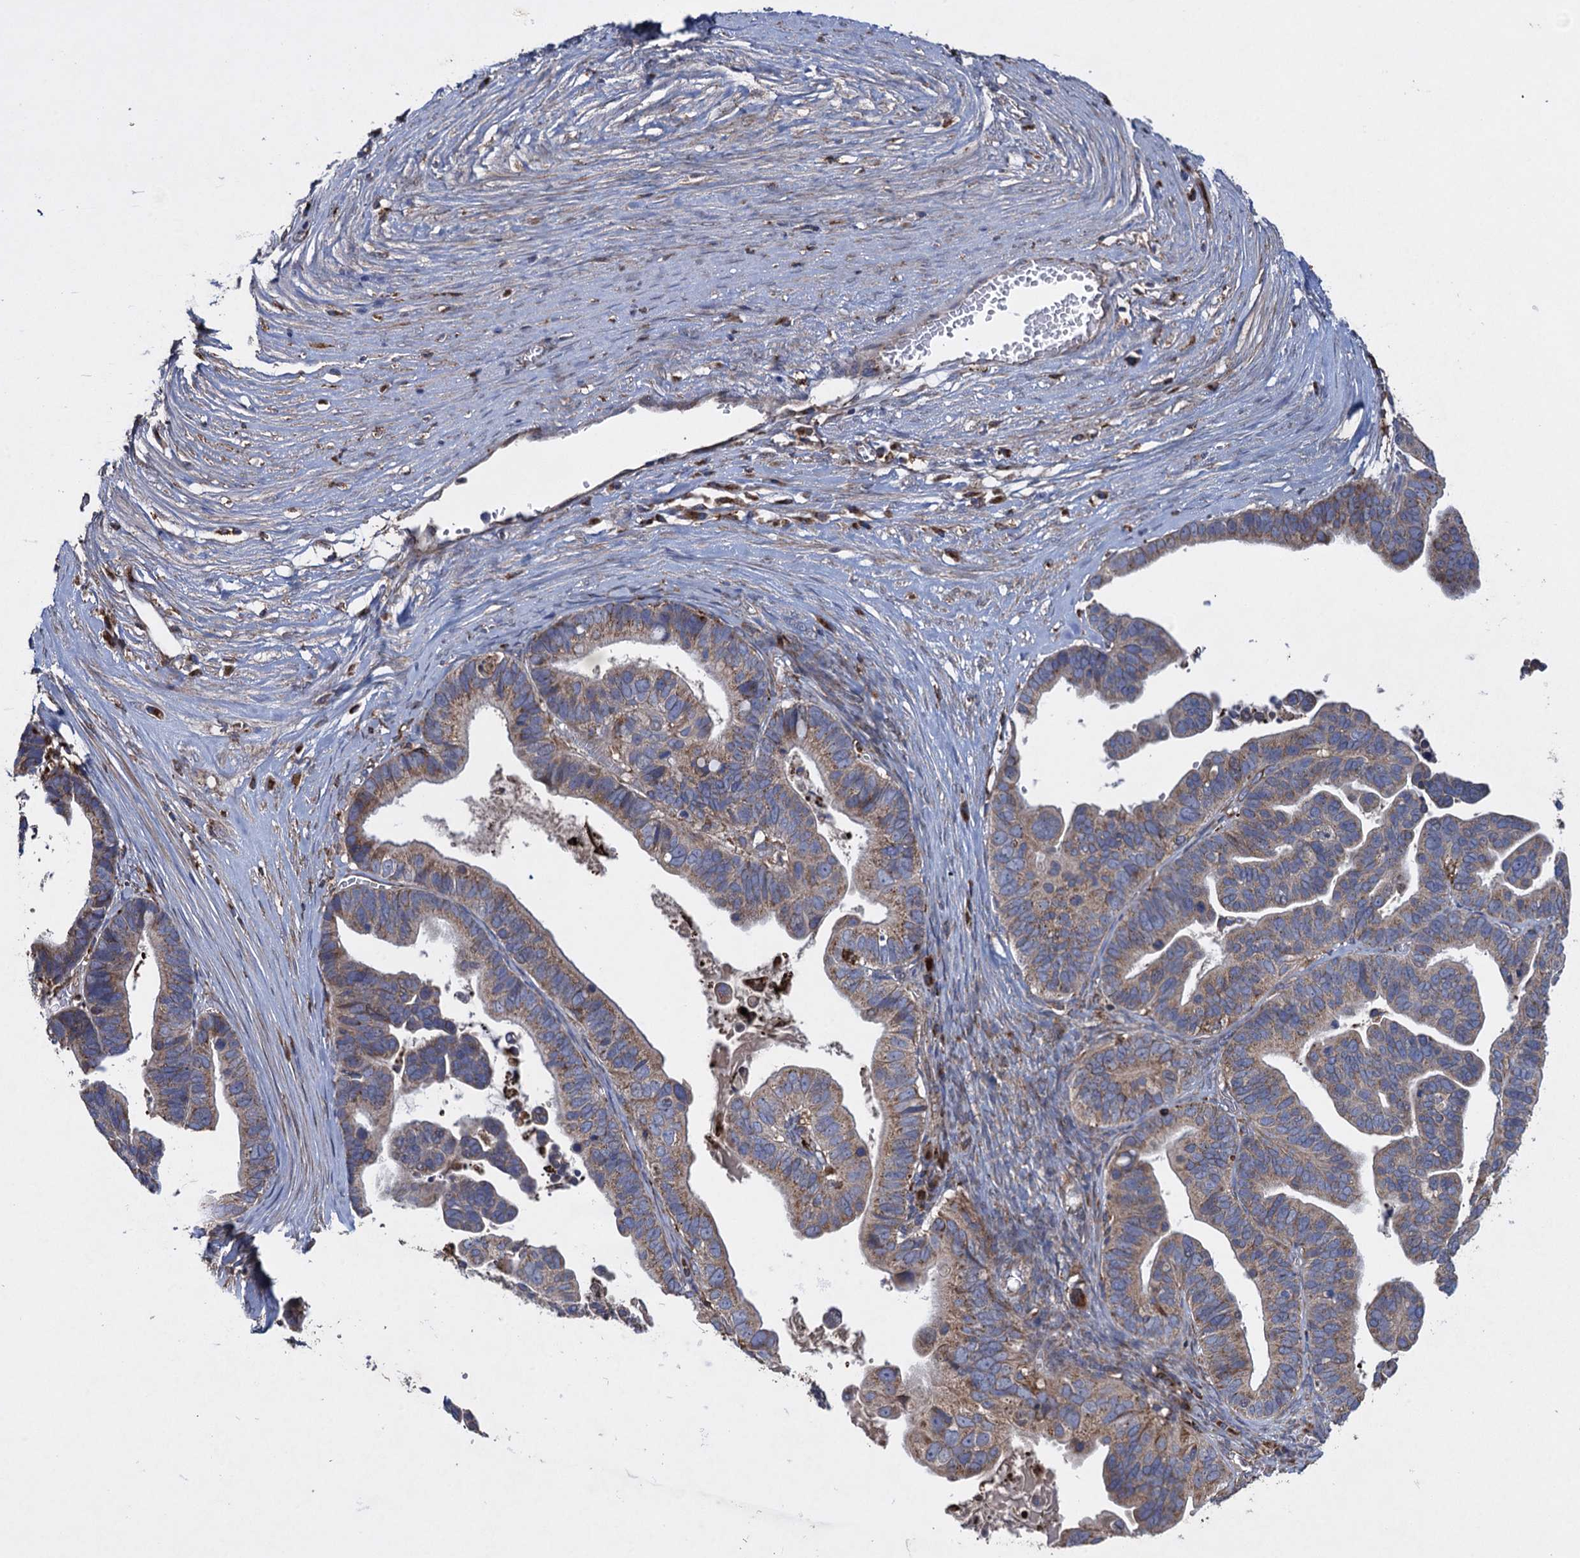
{"staining": {"intensity": "weak", "quantity": ">75%", "location": "cytoplasmic/membranous"}, "tissue": "ovarian cancer", "cell_type": "Tumor cells", "image_type": "cancer", "snomed": [{"axis": "morphology", "description": "Cystadenocarcinoma, serous, NOS"}, {"axis": "topography", "description": "Ovary"}], "caption": "Ovarian cancer (serous cystadenocarcinoma) tissue reveals weak cytoplasmic/membranous expression in approximately >75% of tumor cells", "gene": "TXNDC11", "patient": {"sex": "female", "age": 56}}